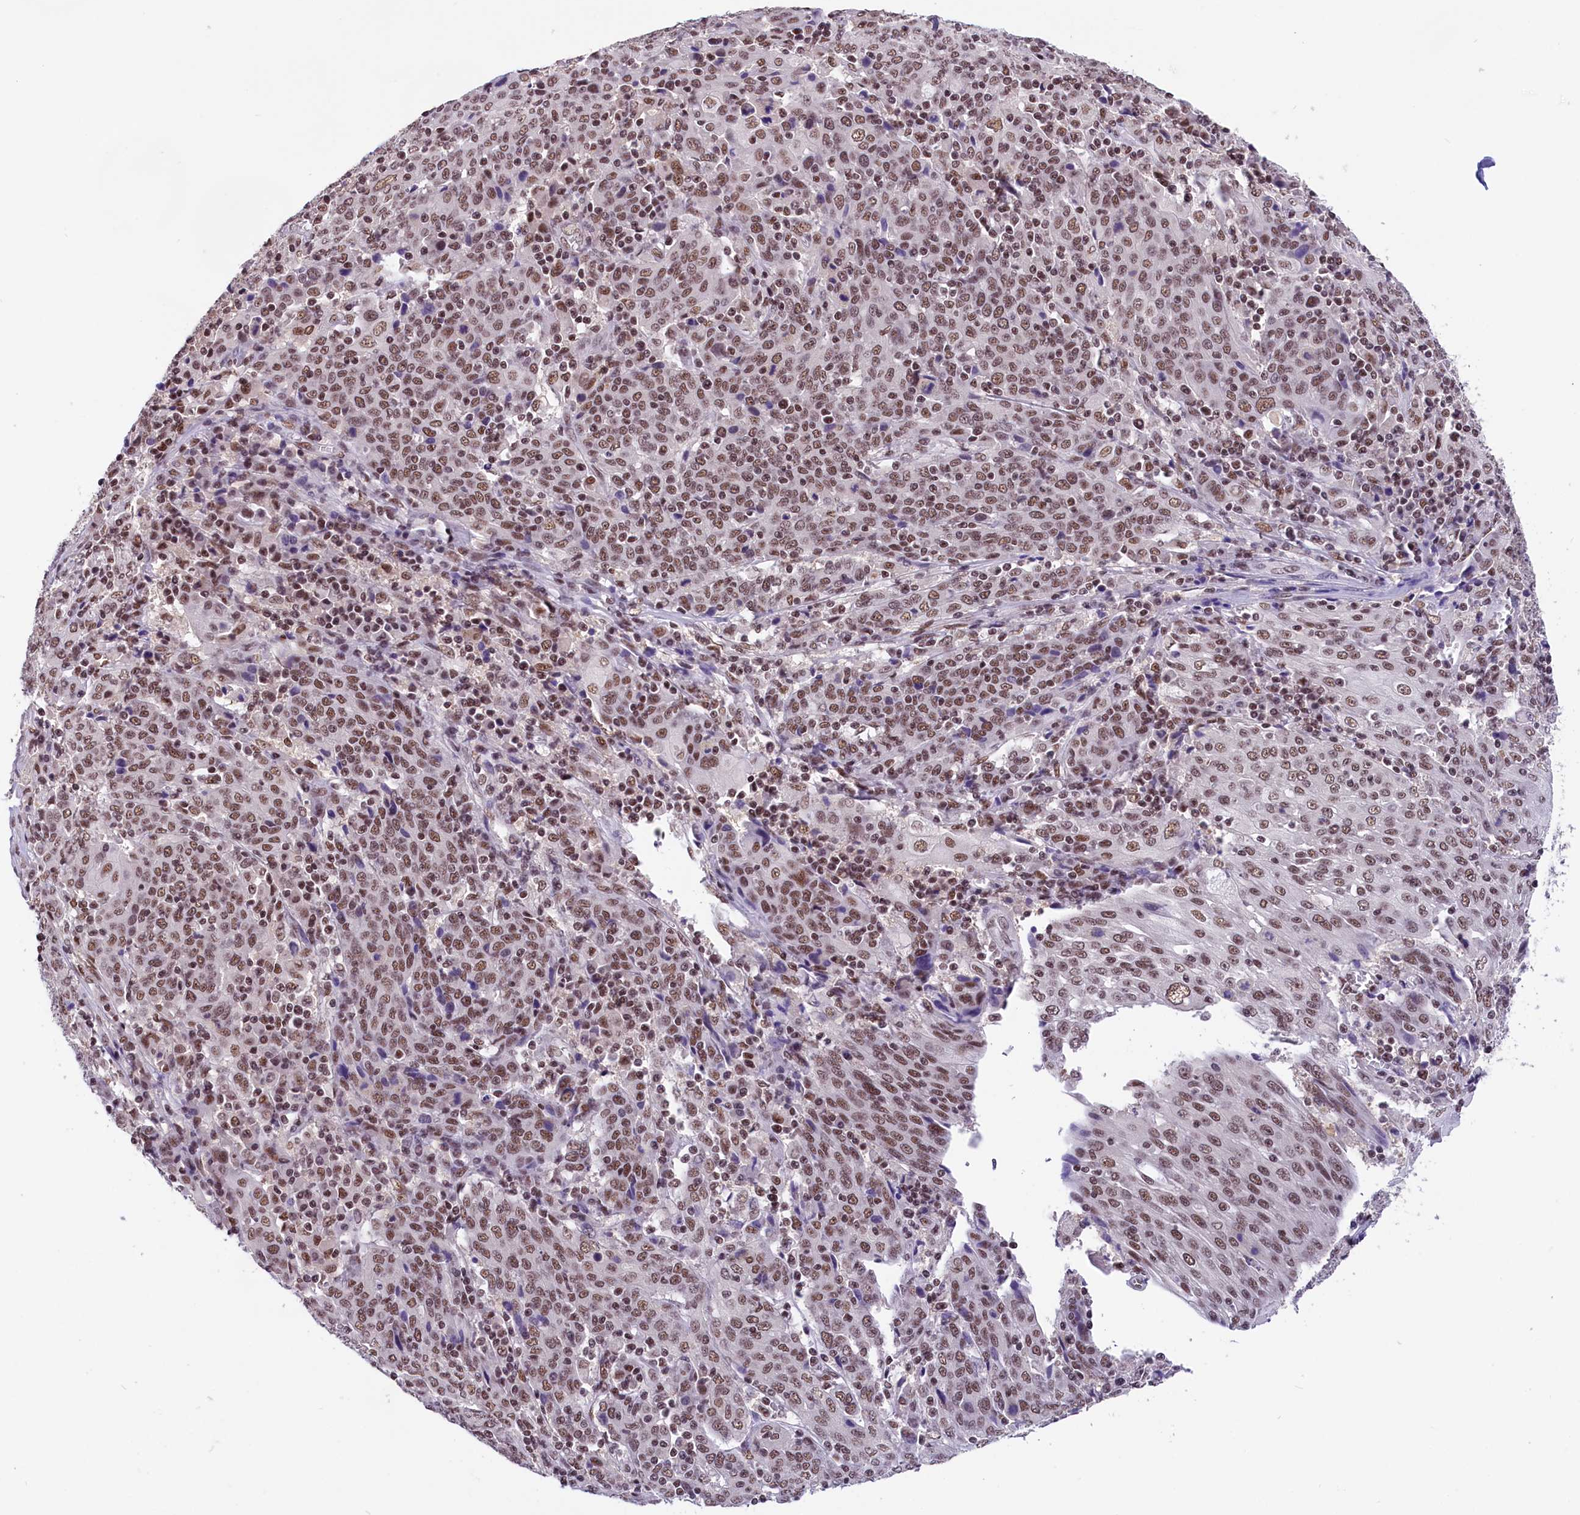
{"staining": {"intensity": "moderate", "quantity": ">75%", "location": "nuclear"}, "tissue": "cervical cancer", "cell_type": "Tumor cells", "image_type": "cancer", "snomed": [{"axis": "morphology", "description": "Squamous cell carcinoma, NOS"}, {"axis": "topography", "description": "Cervix"}], "caption": "Immunohistochemical staining of human cervical squamous cell carcinoma displays moderate nuclear protein positivity in about >75% of tumor cells. The protein of interest is stained brown, and the nuclei are stained in blue (DAB IHC with brightfield microscopy, high magnification).", "gene": "ZC3H4", "patient": {"sex": "female", "age": 67}}